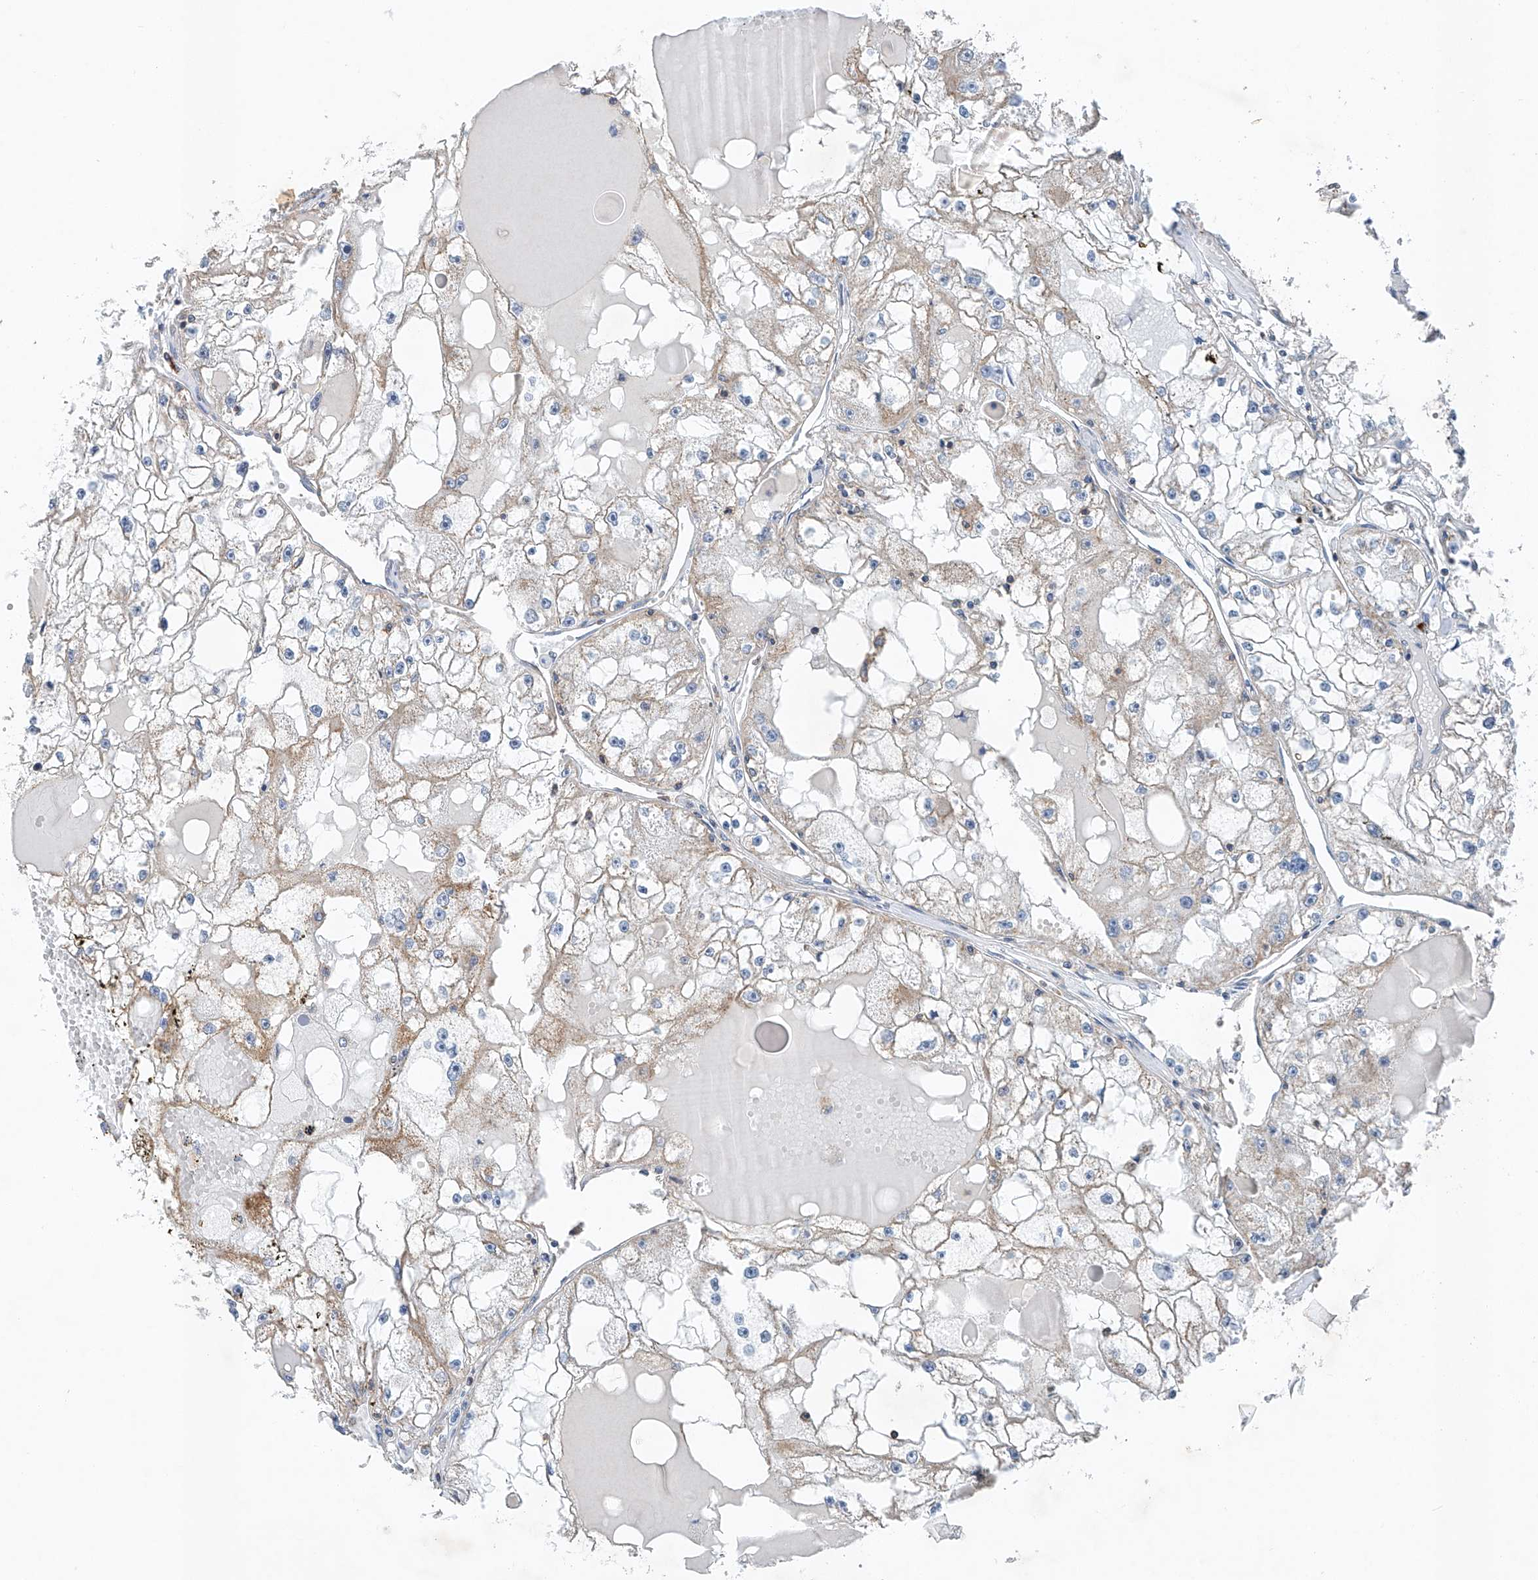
{"staining": {"intensity": "moderate", "quantity": "25%-75%", "location": "cytoplasmic/membranous"}, "tissue": "renal cancer", "cell_type": "Tumor cells", "image_type": "cancer", "snomed": [{"axis": "morphology", "description": "Adenocarcinoma, NOS"}, {"axis": "topography", "description": "Kidney"}], "caption": "Renal cancer (adenocarcinoma) stained with DAB immunohistochemistry reveals medium levels of moderate cytoplasmic/membranous positivity in about 25%-75% of tumor cells. (DAB (3,3'-diaminobenzidine) = brown stain, brightfield microscopy at high magnification).", "gene": "KLF15", "patient": {"sex": "male", "age": 56}}